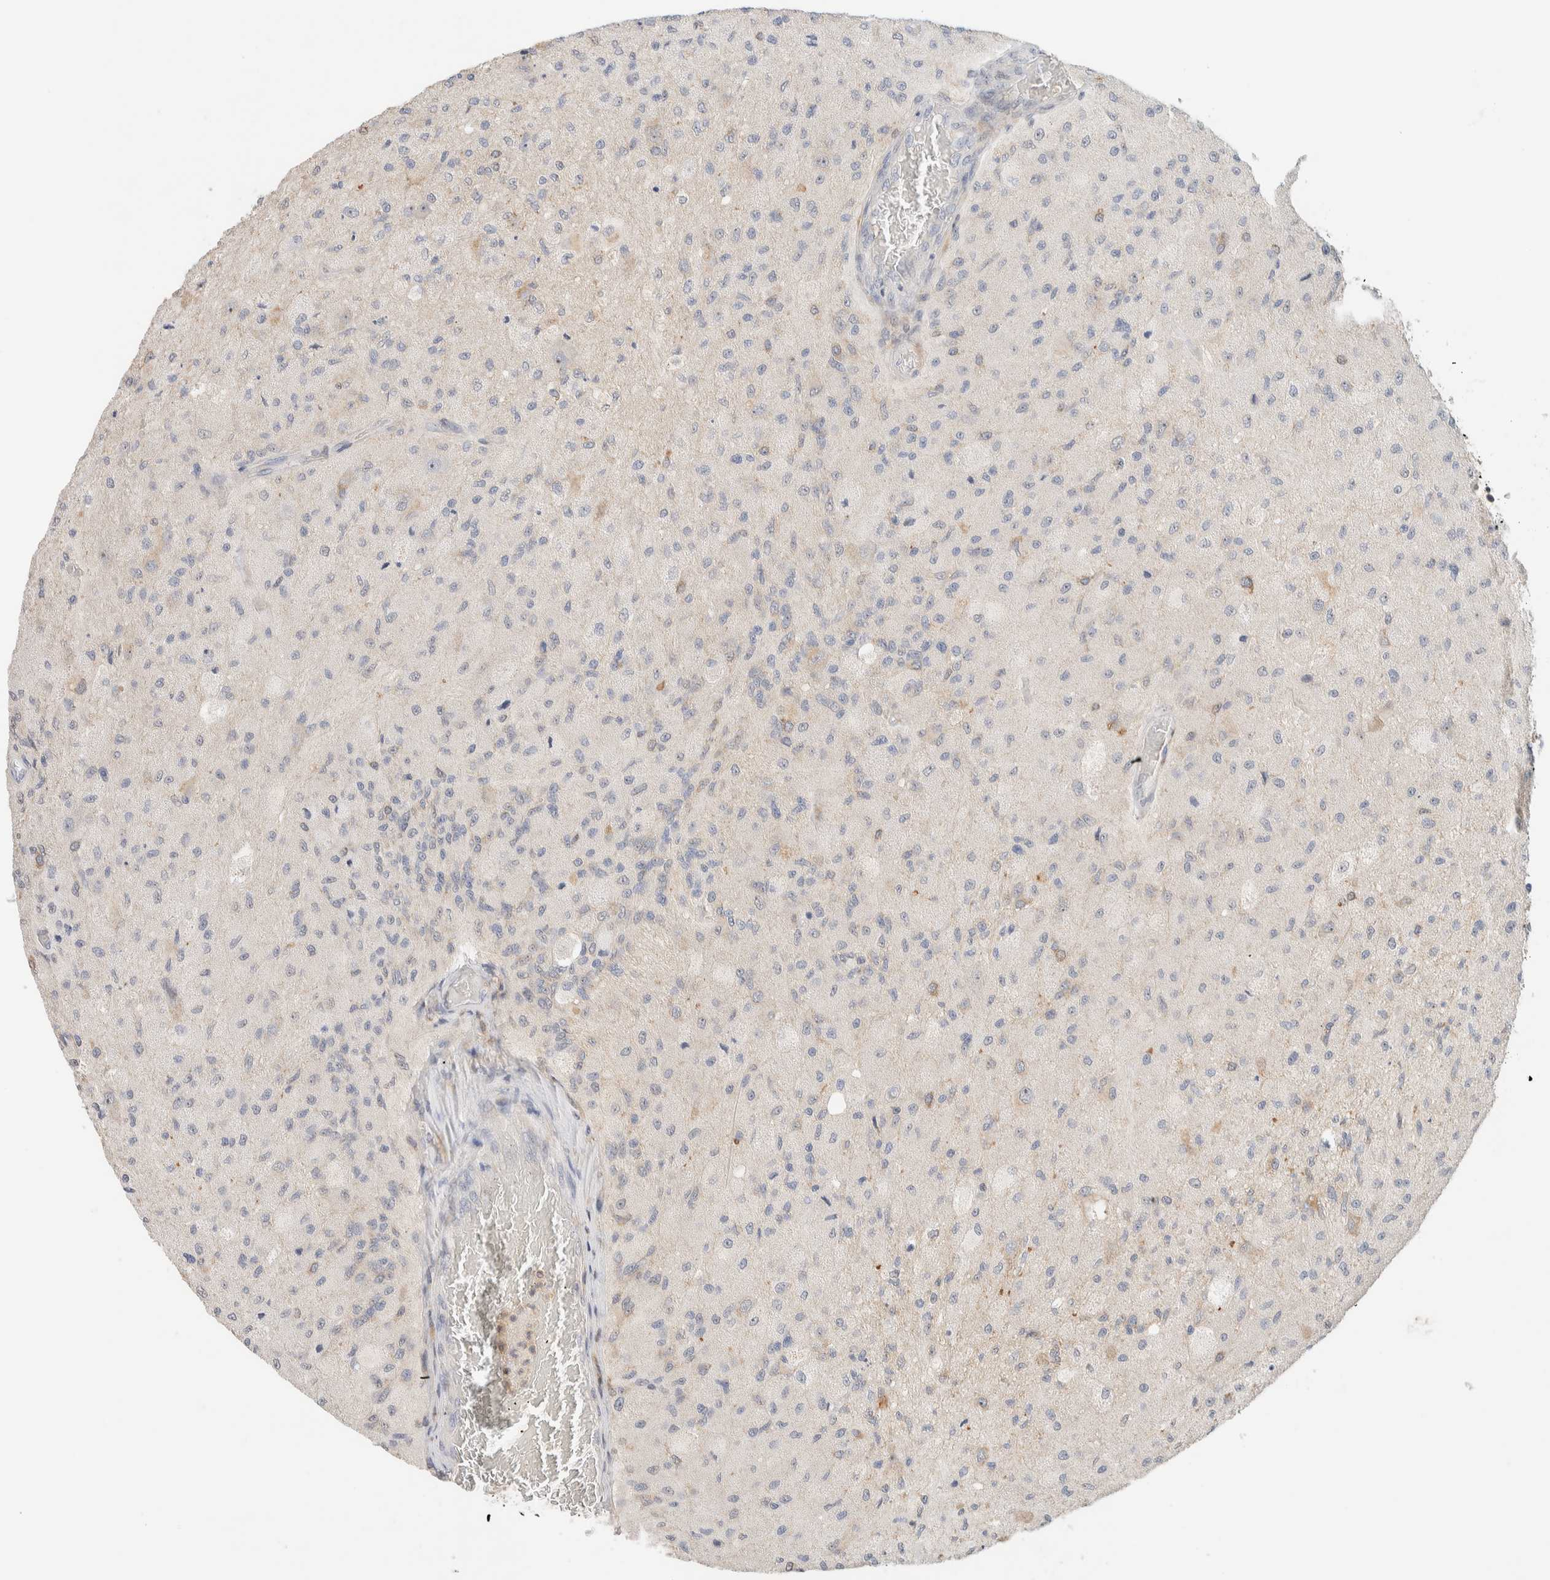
{"staining": {"intensity": "negative", "quantity": "none", "location": "none"}, "tissue": "glioma", "cell_type": "Tumor cells", "image_type": "cancer", "snomed": [{"axis": "morphology", "description": "Normal tissue, NOS"}, {"axis": "morphology", "description": "Glioma, malignant, High grade"}, {"axis": "topography", "description": "Cerebral cortex"}], "caption": "Glioma was stained to show a protein in brown. There is no significant staining in tumor cells.", "gene": "HDHD3", "patient": {"sex": "male", "age": 77}}